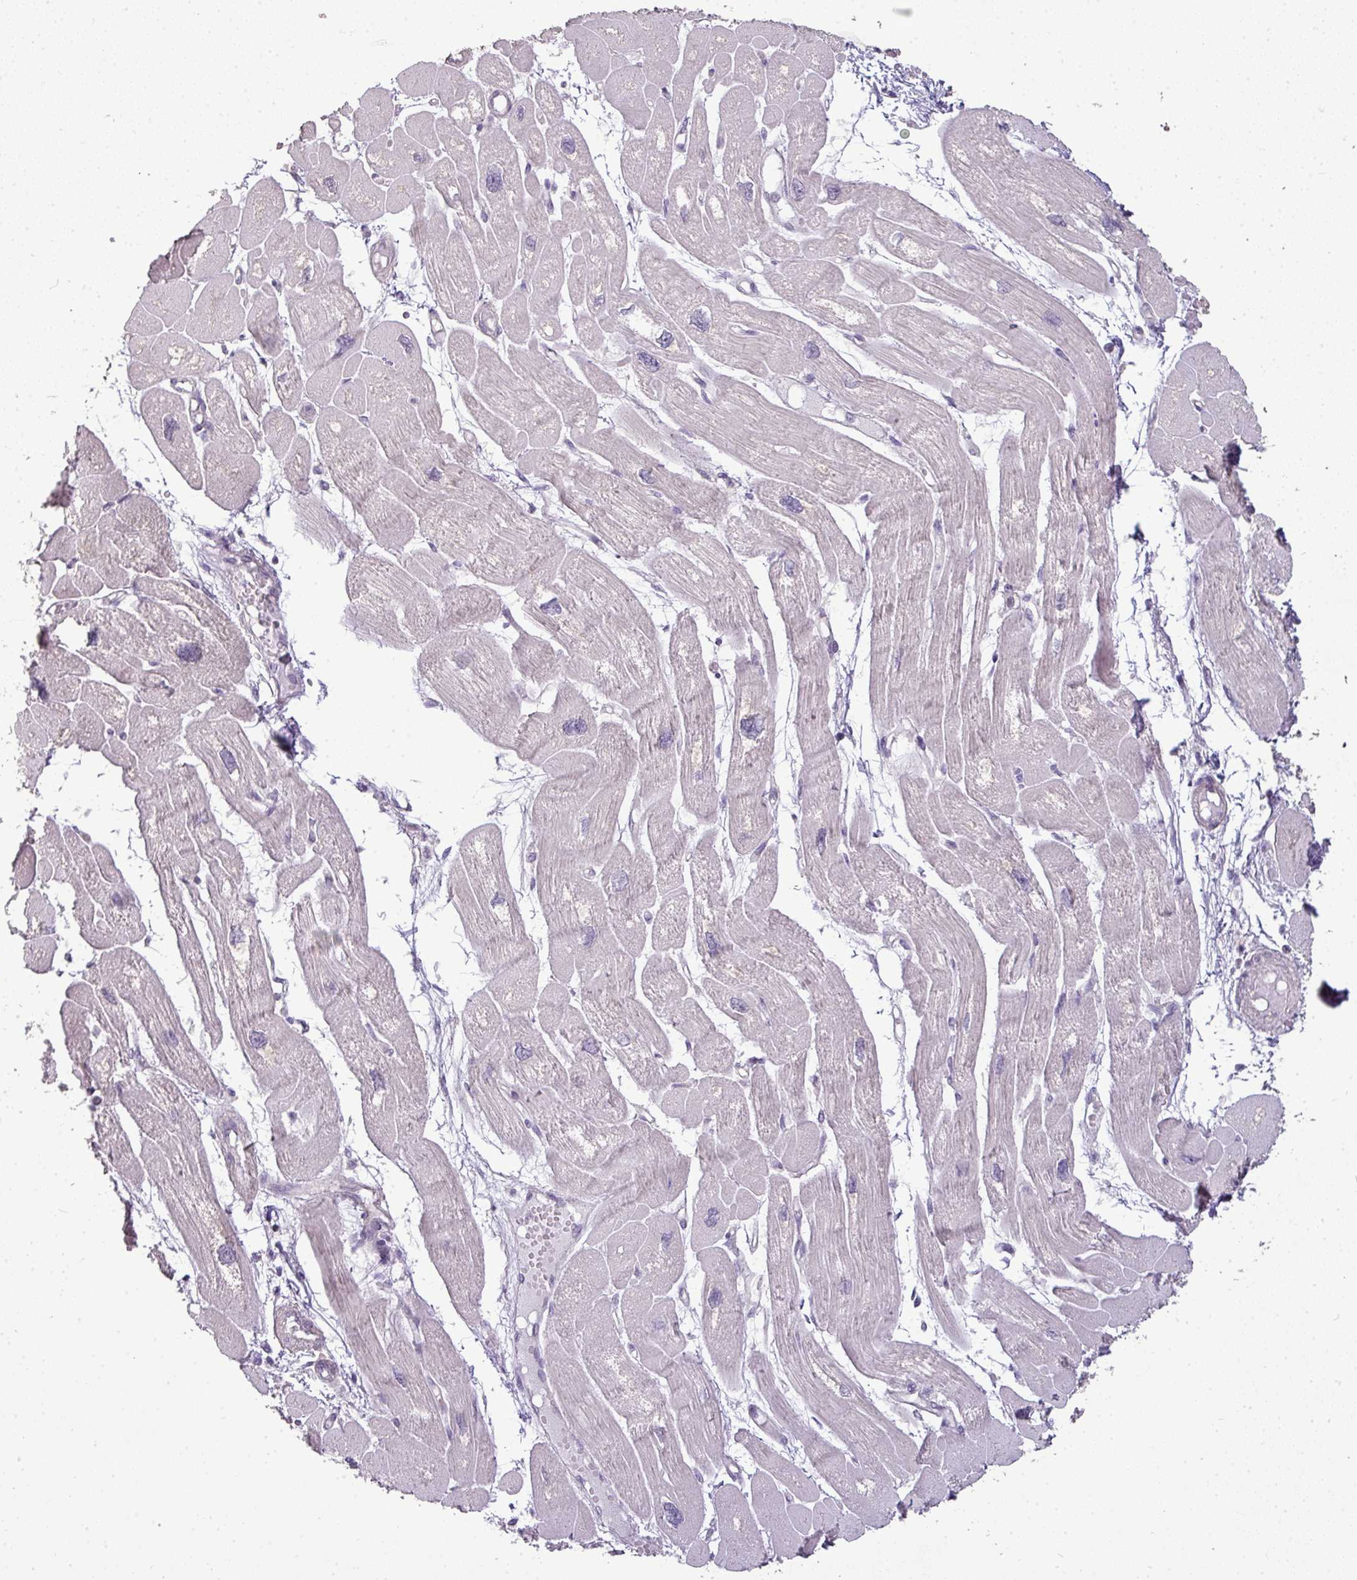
{"staining": {"intensity": "negative", "quantity": "none", "location": "none"}, "tissue": "heart muscle", "cell_type": "Cardiomyocytes", "image_type": "normal", "snomed": [{"axis": "morphology", "description": "Normal tissue, NOS"}, {"axis": "topography", "description": "Heart"}], "caption": "Histopathology image shows no significant protein positivity in cardiomyocytes of benign heart muscle. Brightfield microscopy of immunohistochemistry stained with DAB (3,3'-diaminobenzidine) (brown) and hematoxylin (blue), captured at high magnification.", "gene": "LY9", "patient": {"sex": "male", "age": 42}}